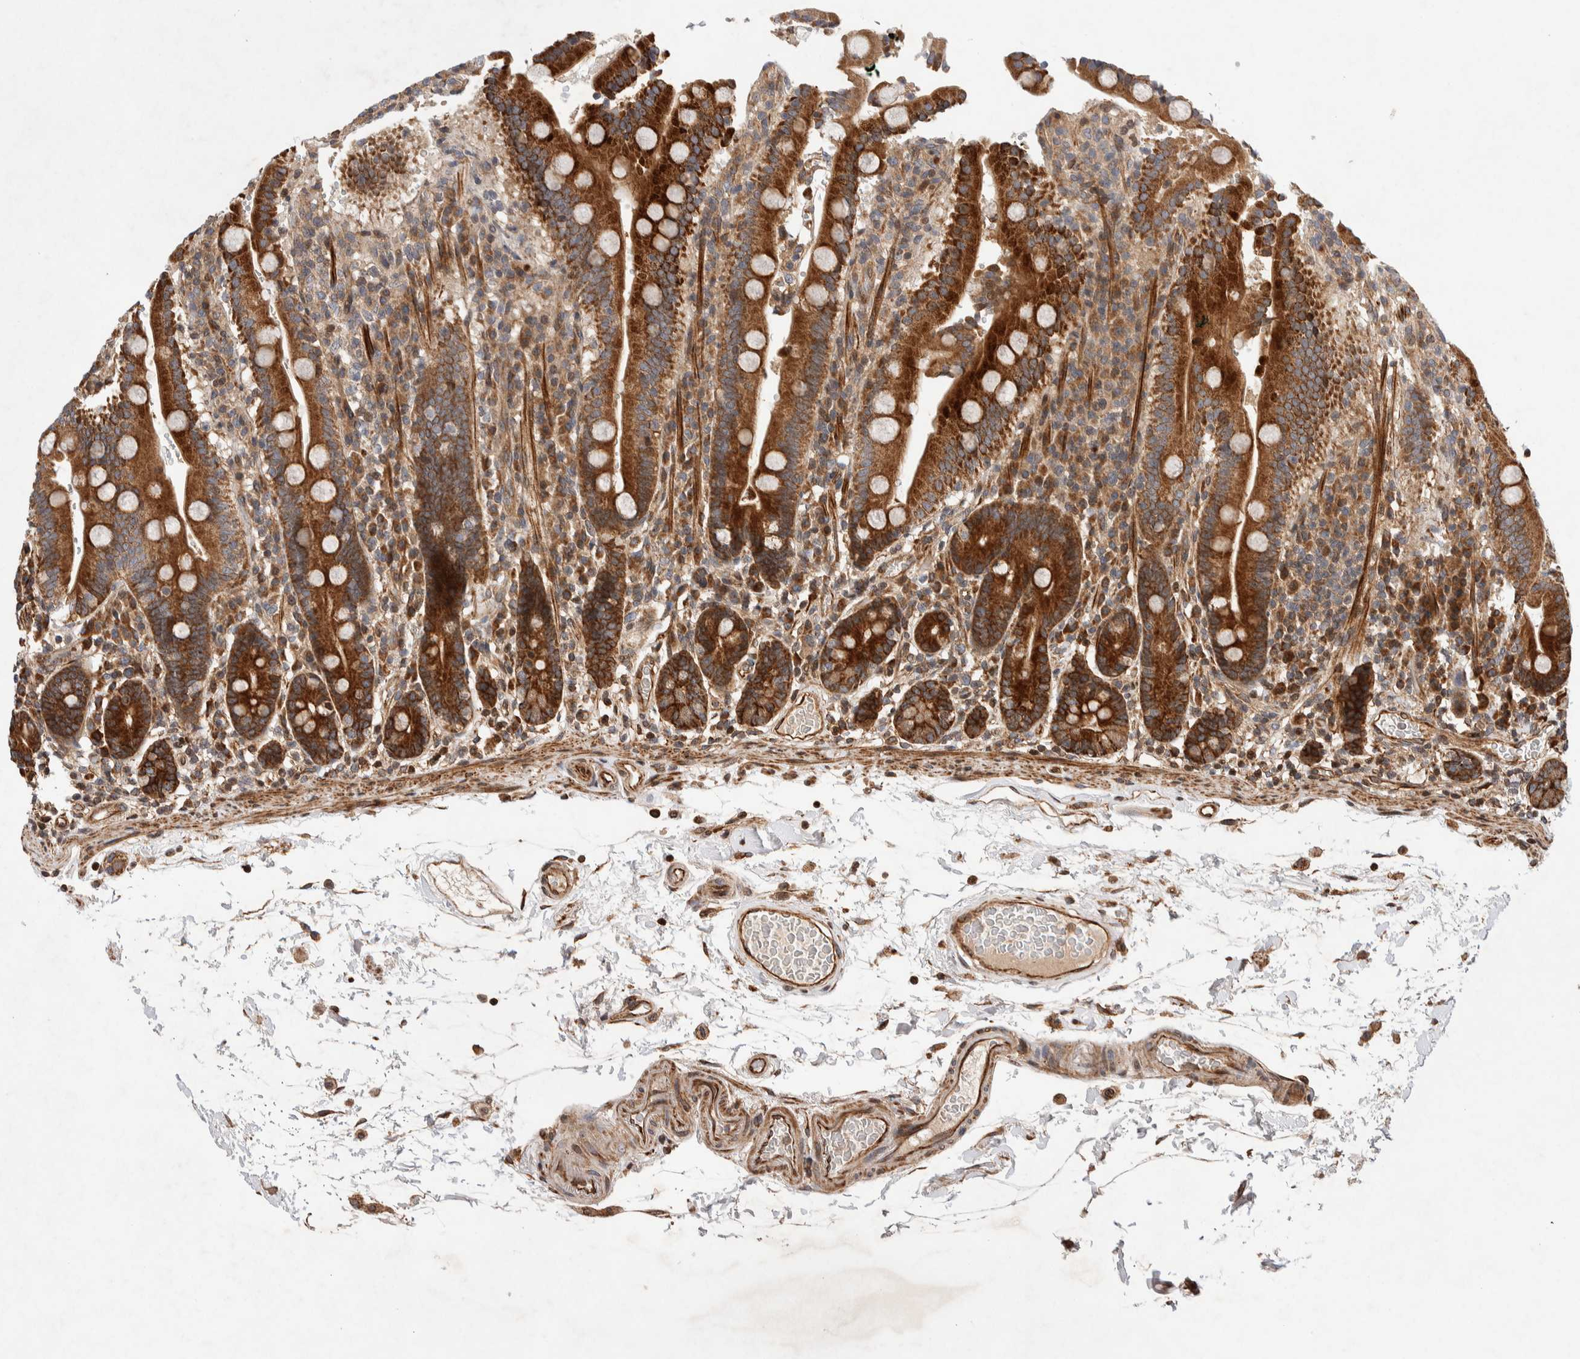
{"staining": {"intensity": "strong", "quantity": ">75%", "location": "cytoplasmic/membranous"}, "tissue": "duodenum", "cell_type": "Glandular cells", "image_type": "normal", "snomed": [{"axis": "morphology", "description": "Normal tissue, NOS"}, {"axis": "topography", "description": "Small intestine, NOS"}], "caption": "This is an image of immunohistochemistry staining of unremarkable duodenum, which shows strong positivity in the cytoplasmic/membranous of glandular cells.", "gene": "LZTS1", "patient": {"sex": "female", "age": 71}}